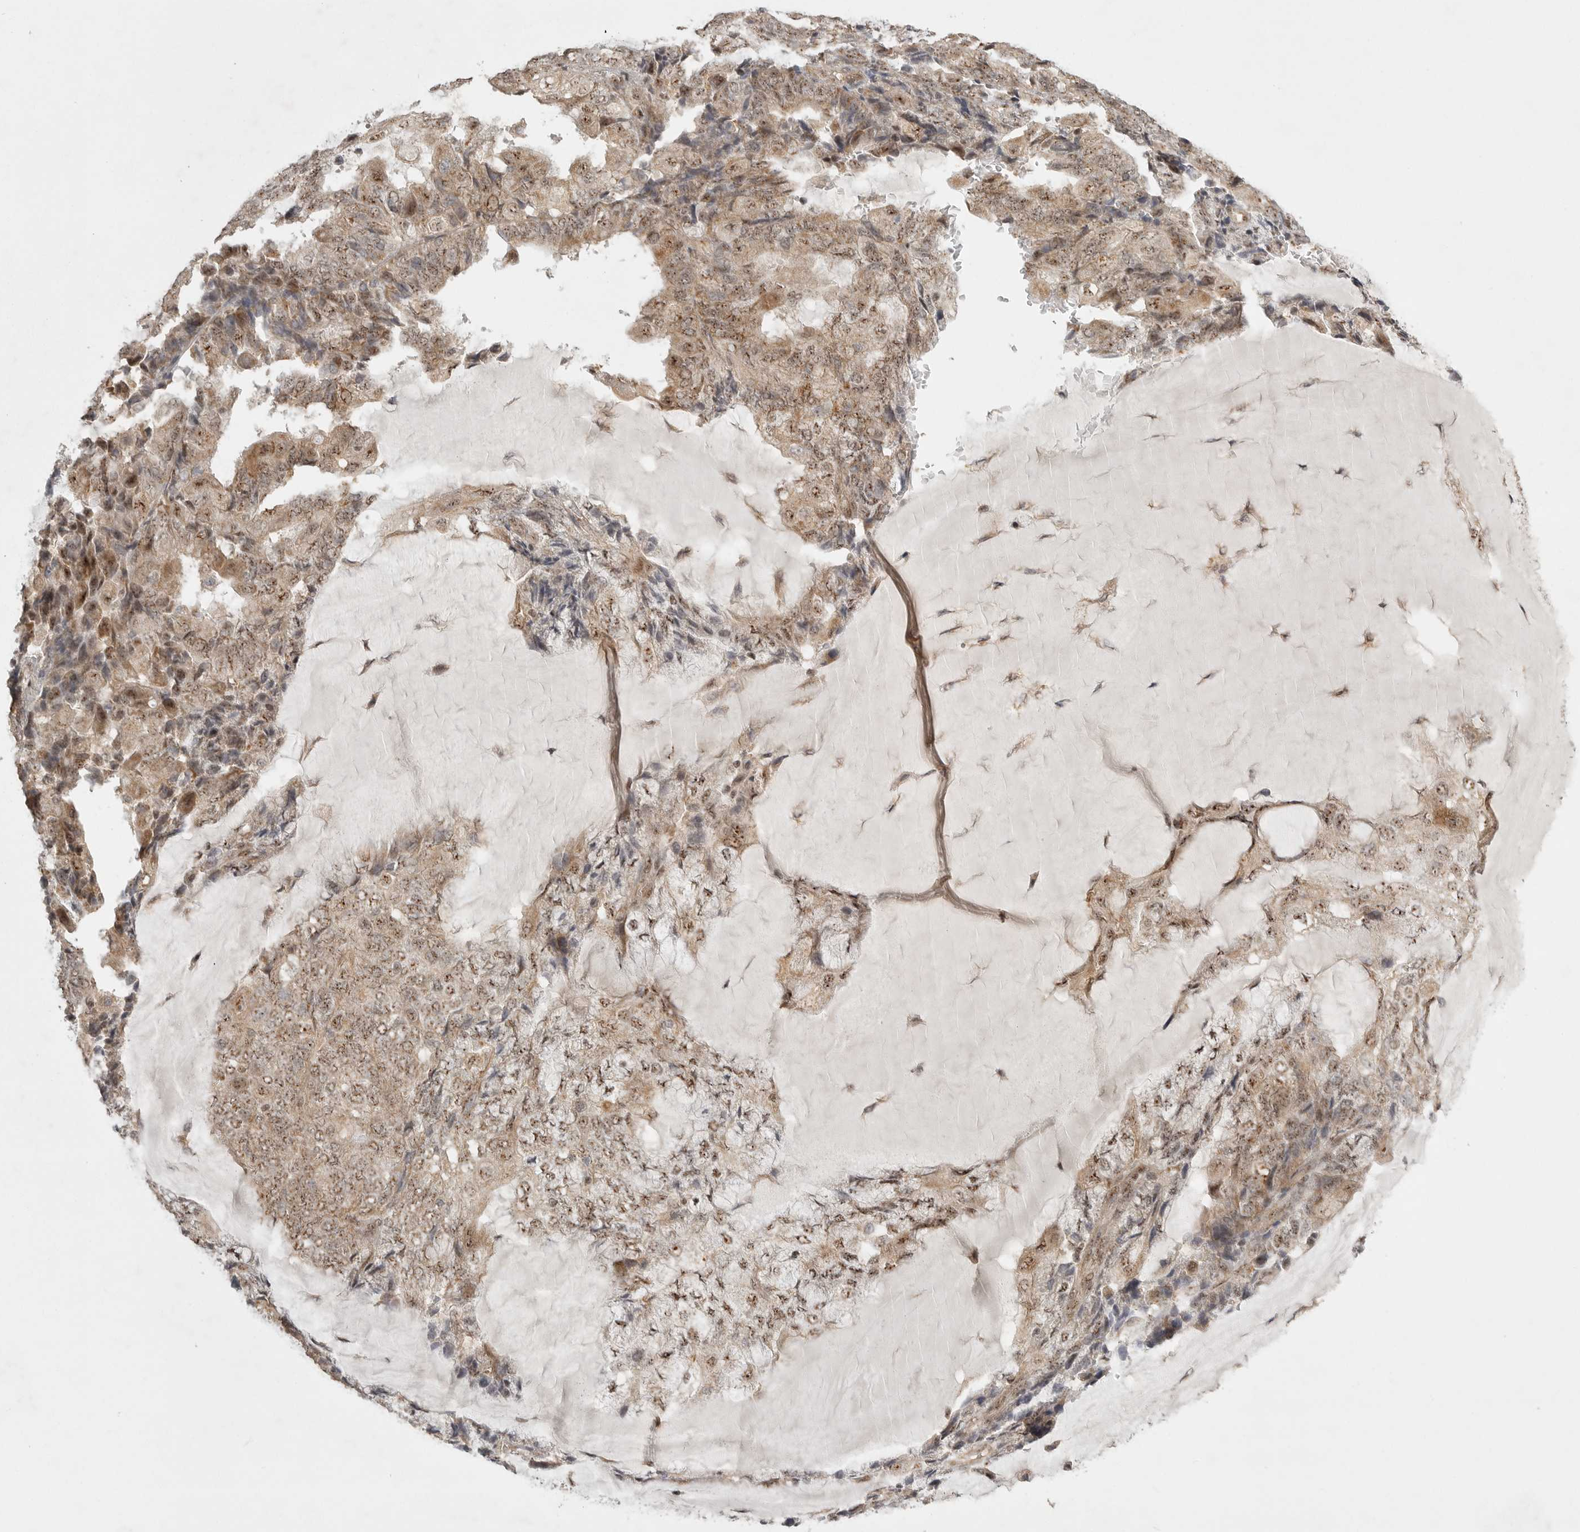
{"staining": {"intensity": "moderate", "quantity": ">75%", "location": "nuclear"}, "tissue": "endometrial cancer", "cell_type": "Tumor cells", "image_type": "cancer", "snomed": [{"axis": "morphology", "description": "Adenocarcinoma, NOS"}, {"axis": "topography", "description": "Endometrium"}], "caption": "Endometrial adenocarcinoma stained for a protein demonstrates moderate nuclear positivity in tumor cells. Immunohistochemistry stains the protein of interest in brown and the nuclei are stained blue.", "gene": "POMP", "patient": {"sex": "female", "age": 81}}